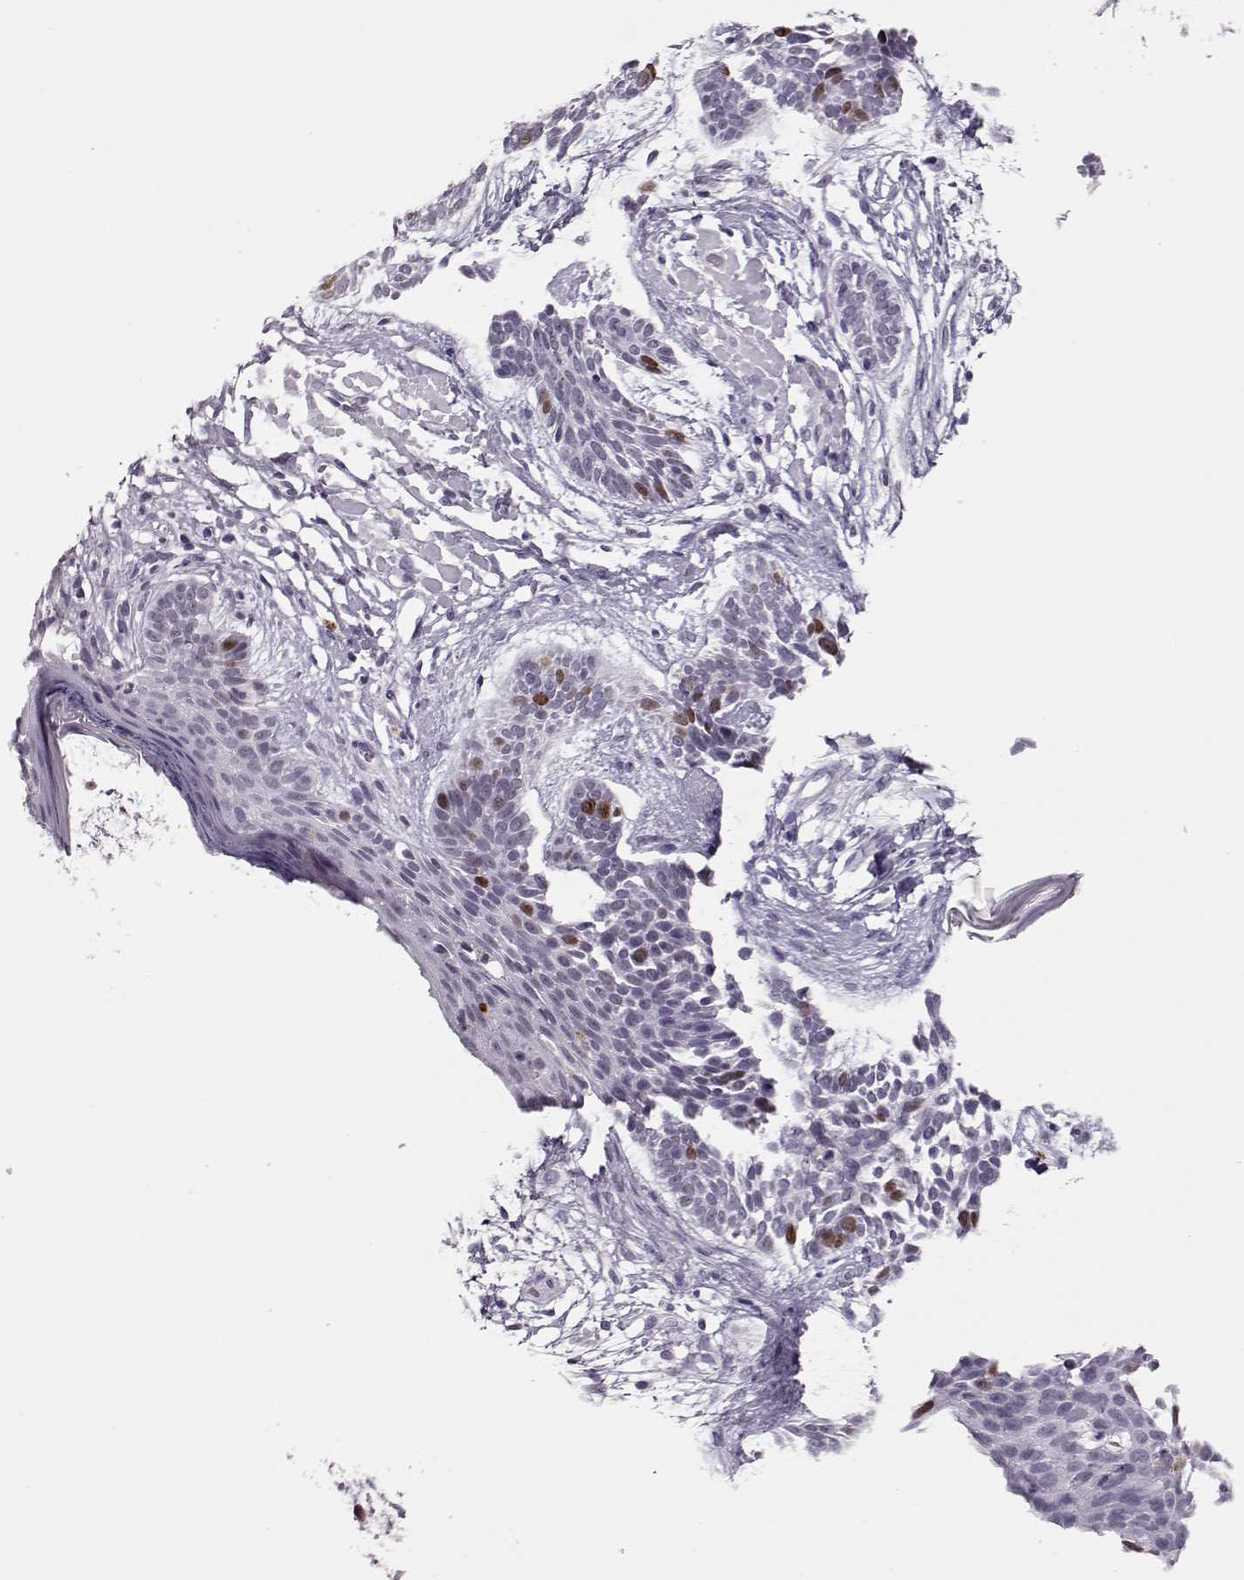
{"staining": {"intensity": "moderate", "quantity": "<25%", "location": "nuclear"}, "tissue": "skin cancer", "cell_type": "Tumor cells", "image_type": "cancer", "snomed": [{"axis": "morphology", "description": "Basal cell carcinoma"}, {"axis": "topography", "description": "Skin"}], "caption": "Skin basal cell carcinoma was stained to show a protein in brown. There is low levels of moderate nuclear expression in about <25% of tumor cells.", "gene": "SGO1", "patient": {"sex": "male", "age": 85}}